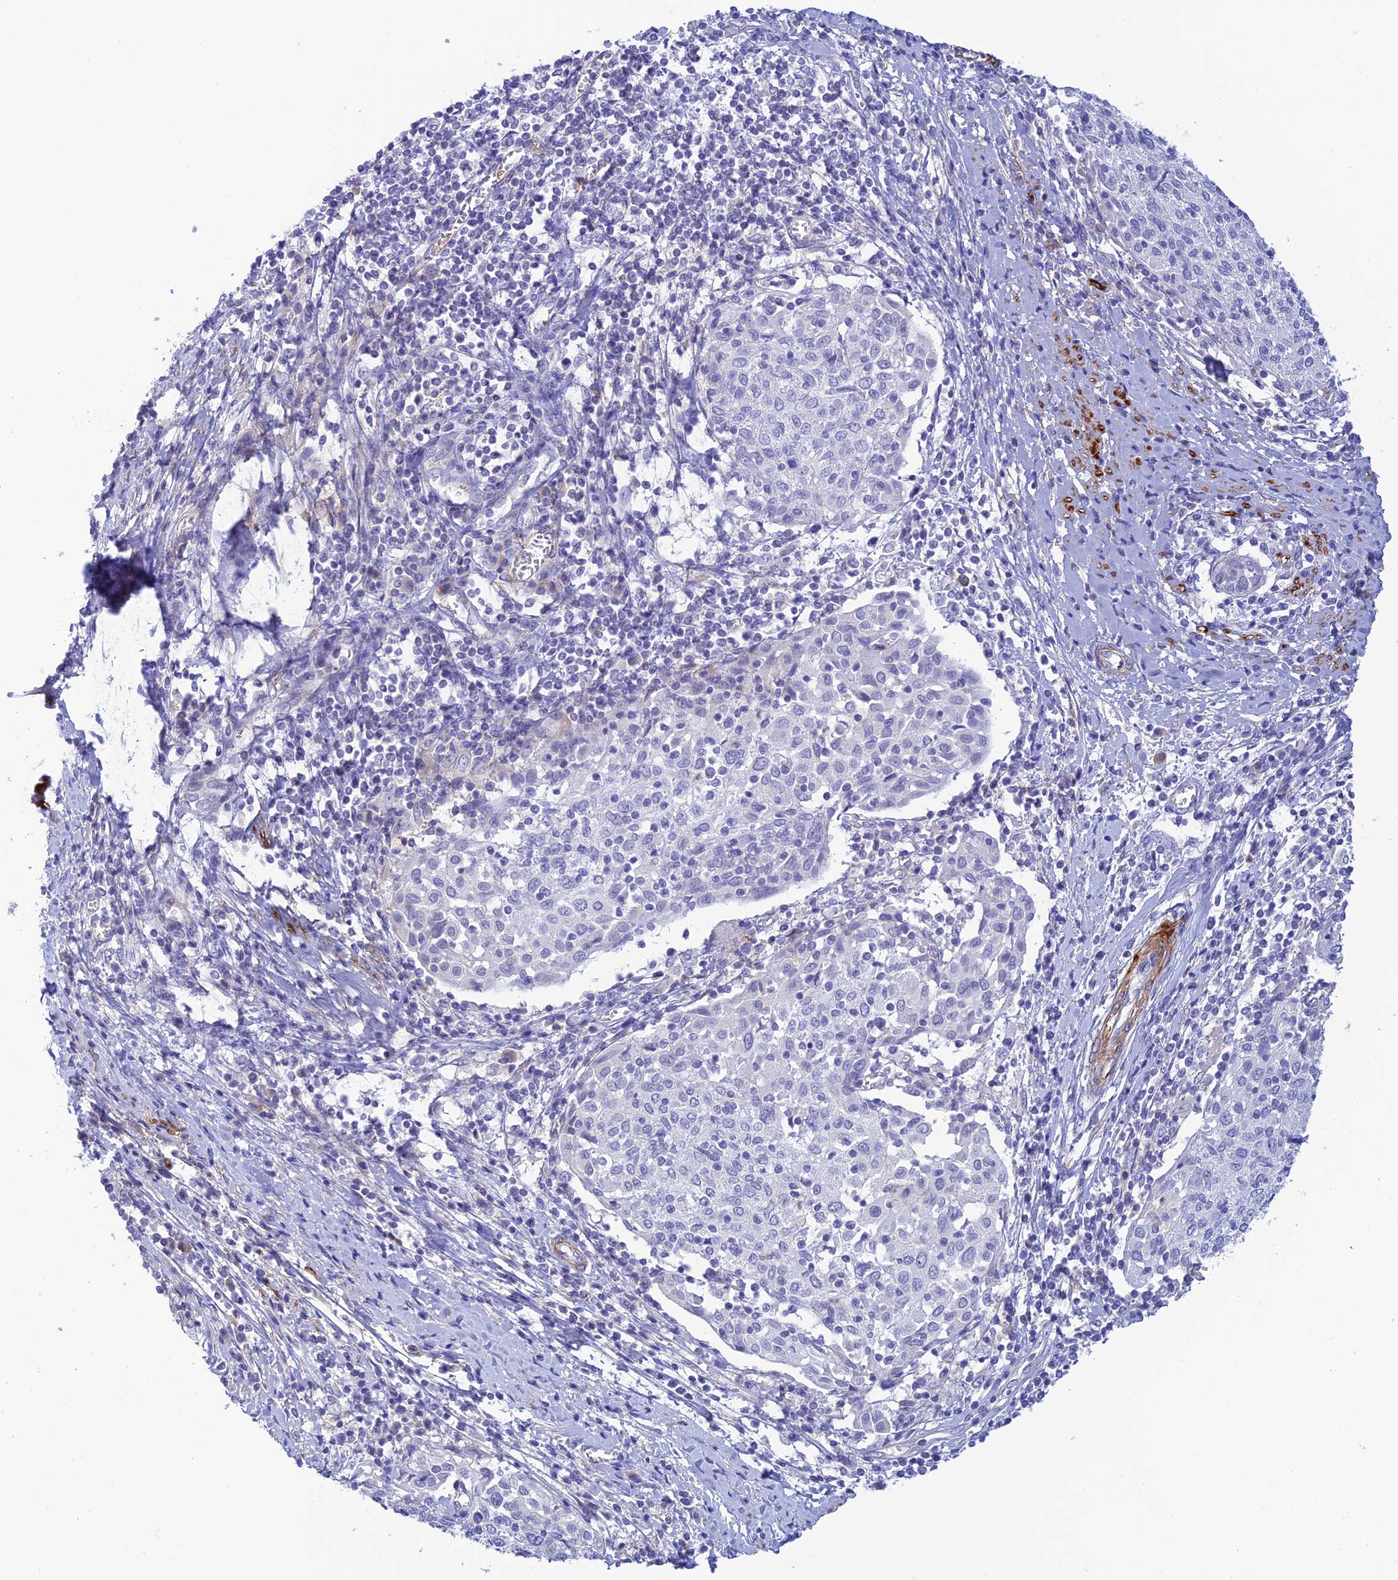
{"staining": {"intensity": "negative", "quantity": "none", "location": "none"}, "tissue": "cervical cancer", "cell_type": "Tumor cells", "image_type": "cancer", "snomed": [{"axis": "morphology", "description": "Squamous cell carcinoma, NOS"}, {"axis": "topography", "description": "Cervix"}], "caption": "There is no significant expression in tumor cells of cervical squamous cell carcinoma.", "gene": "ZDHHC16", "patient": {"sex": "female", "age": 52}}